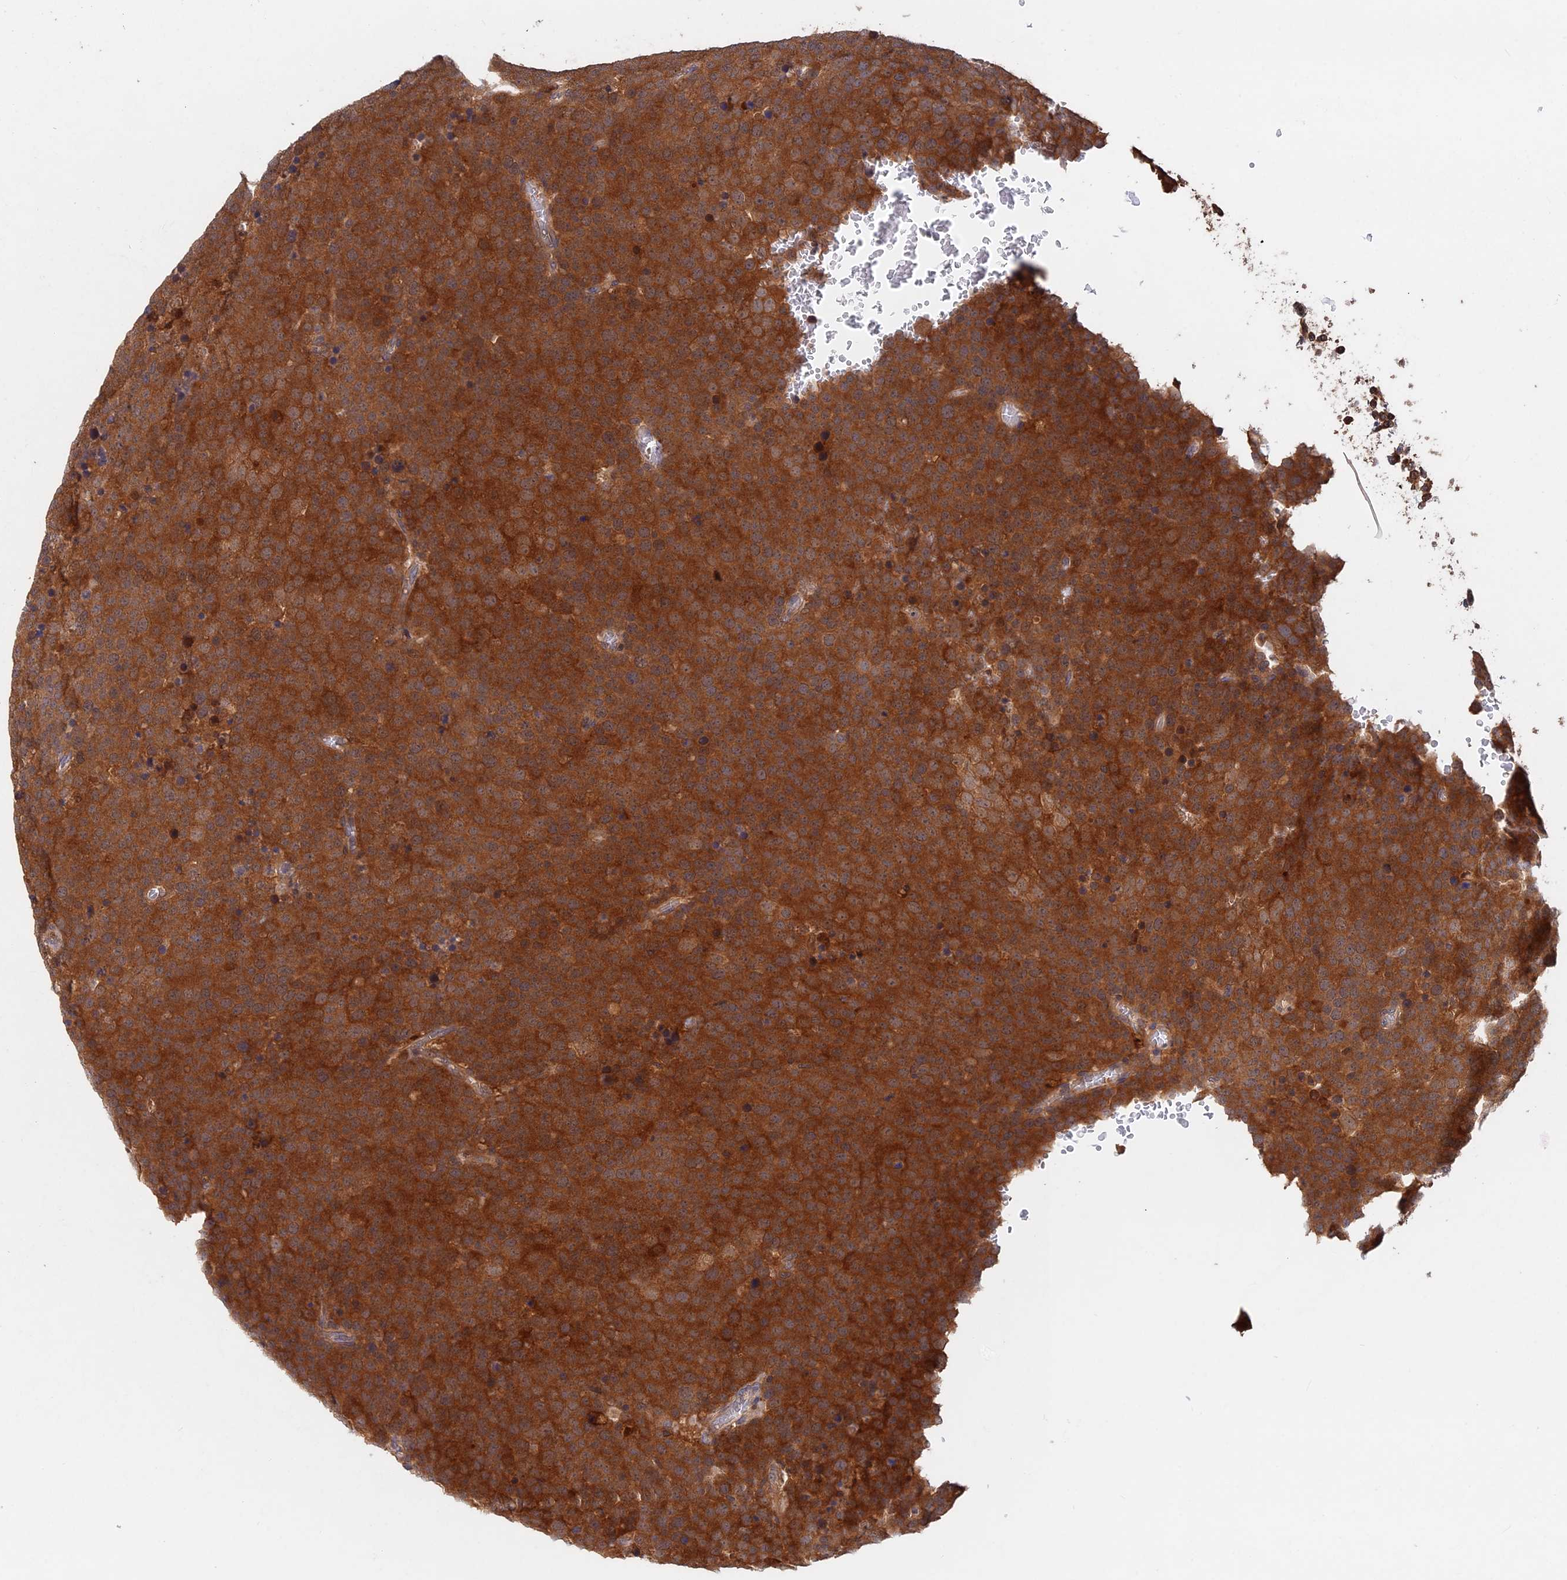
{"staining": {"intensity": "strong", "quantity": ">75%", "location": "cytoplasmic/membranous"}, "tissue": "testis cancer", "cell_type": "Tumor cells", "image_type": "cancer", "snomed": [{"axis": "morphology", "description": "Seminoma, NOS"}, {"axis": "topography", "description": "Testis"}], "caption": "Immunohistochemistry of testis seminoma shows high levels of strong cytoplasmic/membranous positivity in approximately >75% of tumor cells.", "gene": "BLVRA", "patient": {"sex": "male", "age": 71}}